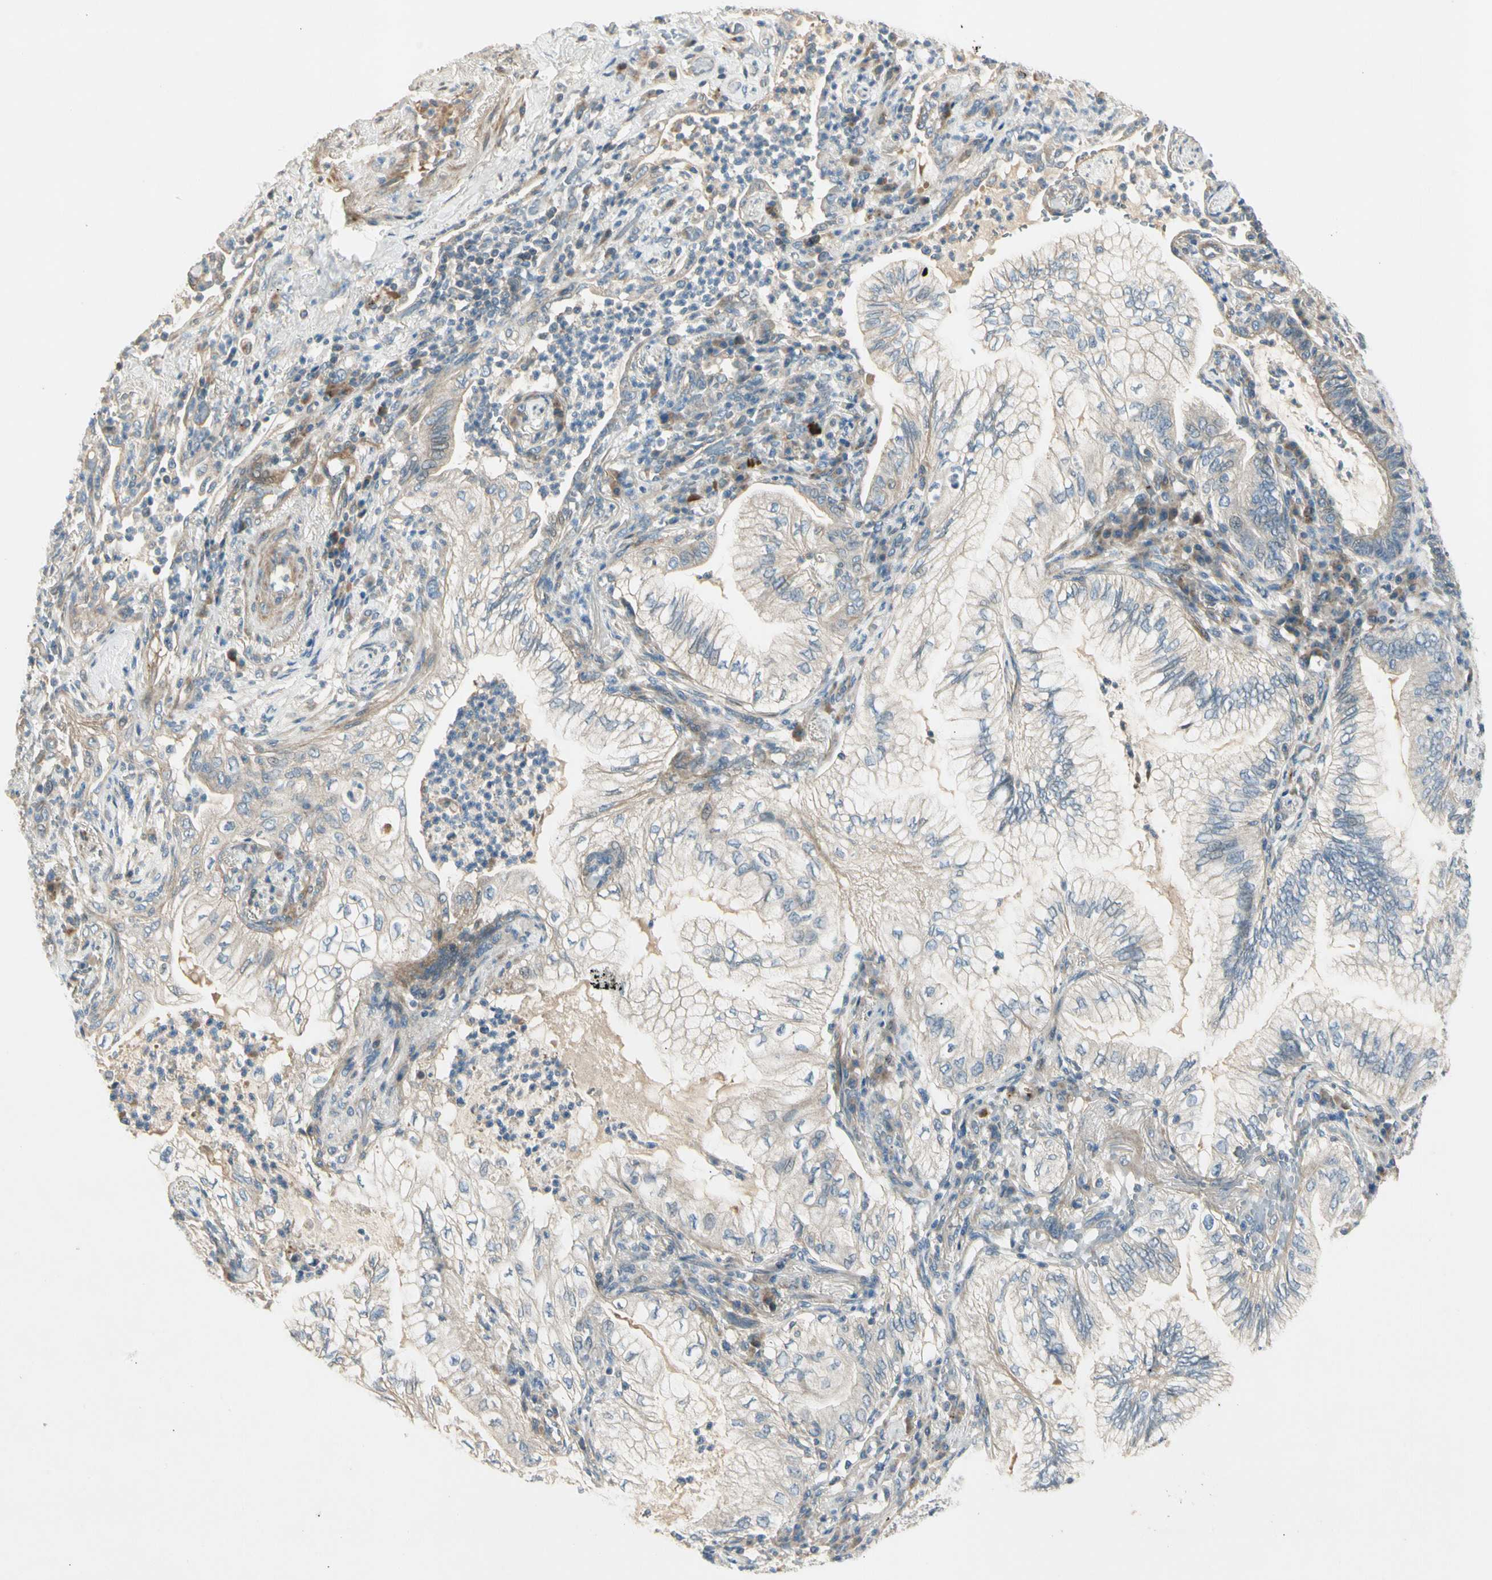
{"staining": {"intensity": "negative", "quantity": "none", "location": "none"}, "tissue": "lung cancer", "cell_type": "Tumor cells", "image_type": "cancer", "snomed": [{"axis": "morphology", "description": "Normal tissue, NOS"}, {"axis": "morphology", "description": "Adenocarcinoma, NOS"}, {"axis": "topography", "description": "Bronchus"}, {"axis": "topography", "description": "Lung"}], "caption": "This is an IHC histopathology image of lung cancer (adenocarcinoma). There is no positivity in tumor cells.", "gene": "ADGRA3", "patient": {"sex": "female", "age": 70}}